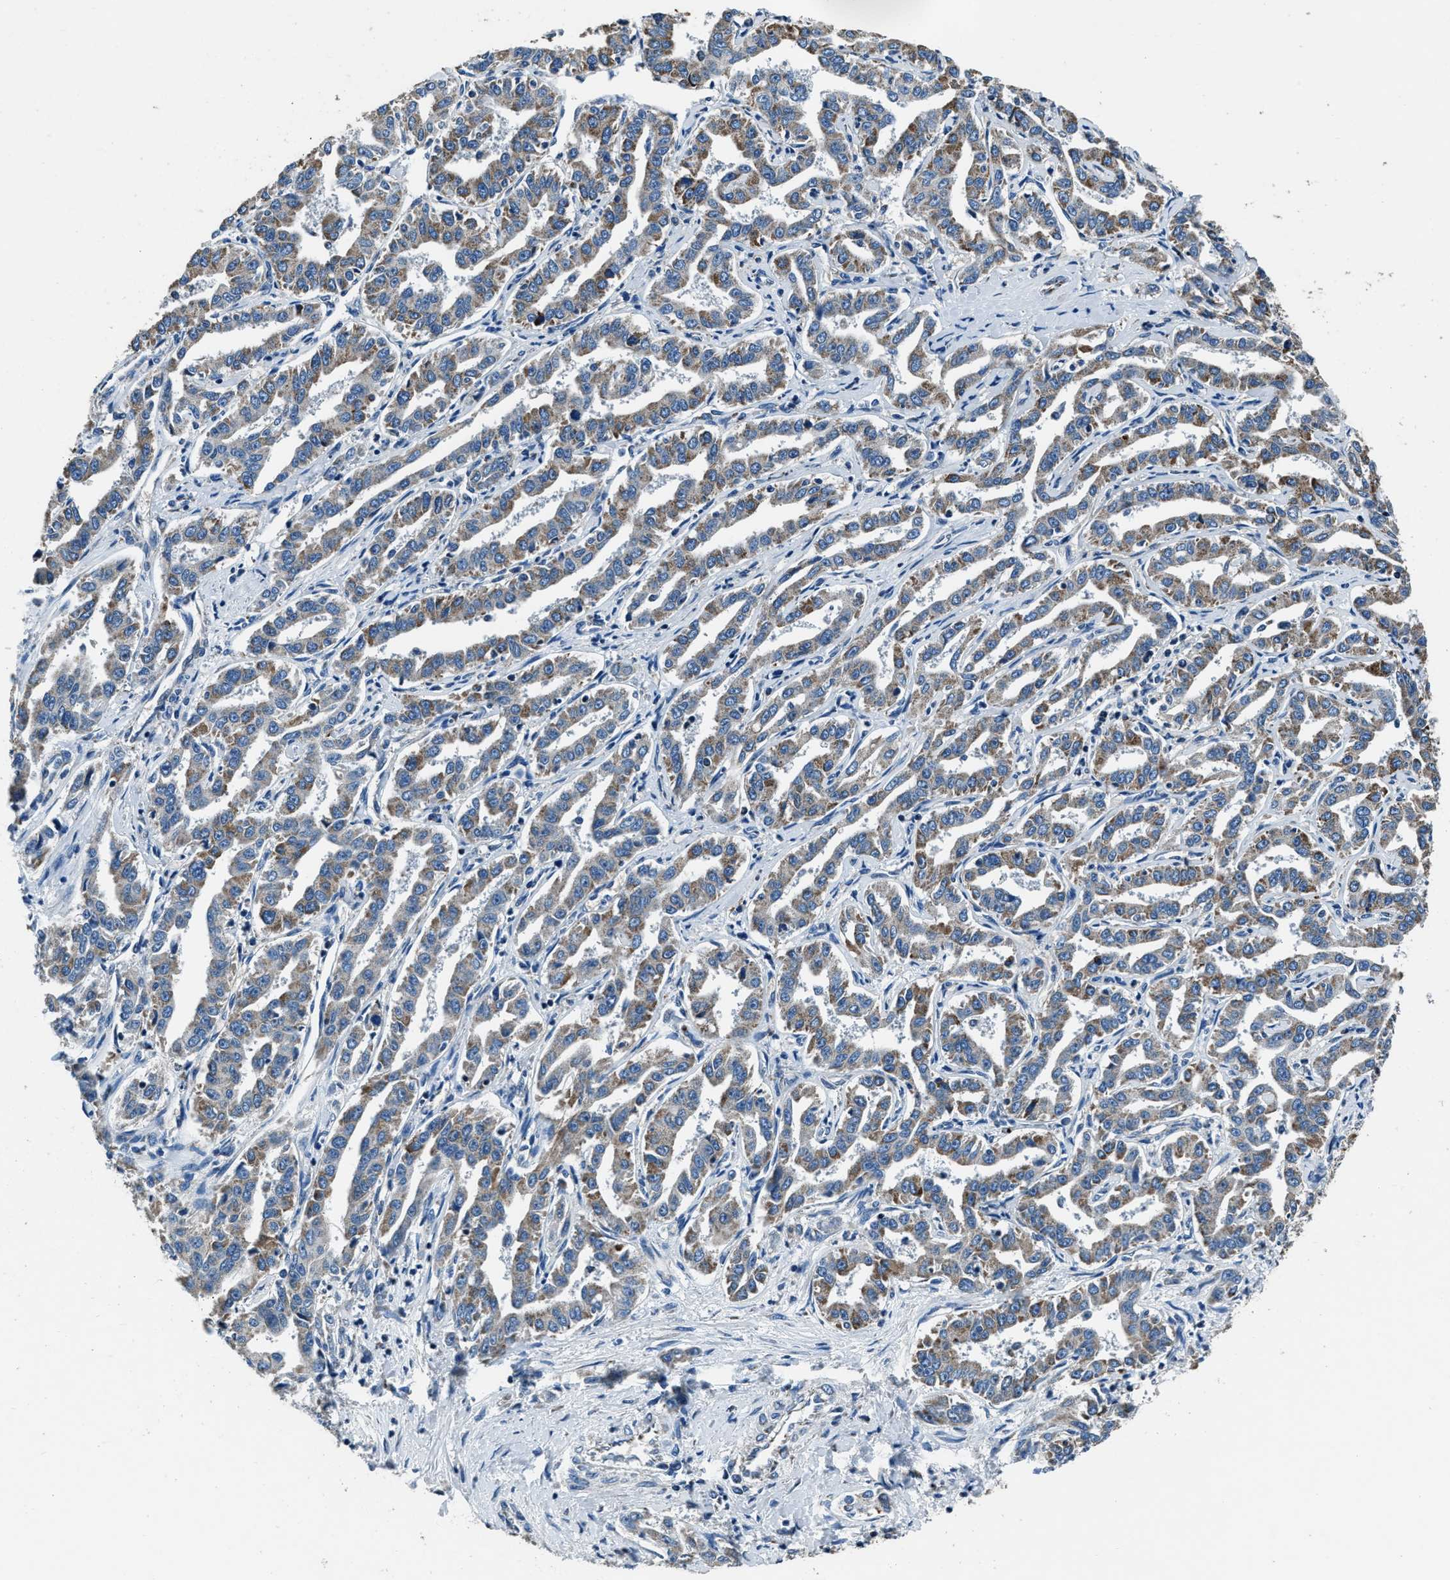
{"staining": {"intensity": "moderate", "quantity": ">75%", "location": "cytoplasmic/membranous"}, "tissue": "liver cancer", "cell_type": "Tumor cells", "image_type": "cancer", "snomed": [{"axis": "morphology", "description": "Cholangiocarcinoma"}, {"axis": "topography", "description": "Liver"}], "caption": "Immunohistochemistry (IHC) micrograph of liver cancer stained for a protein (brown), which displays medium levels of moderate cytoplasmic/membranous staining in about >75% of tumor cells.", "gene": "OGDH", "patient": {"sex": "male", "age": 59}}